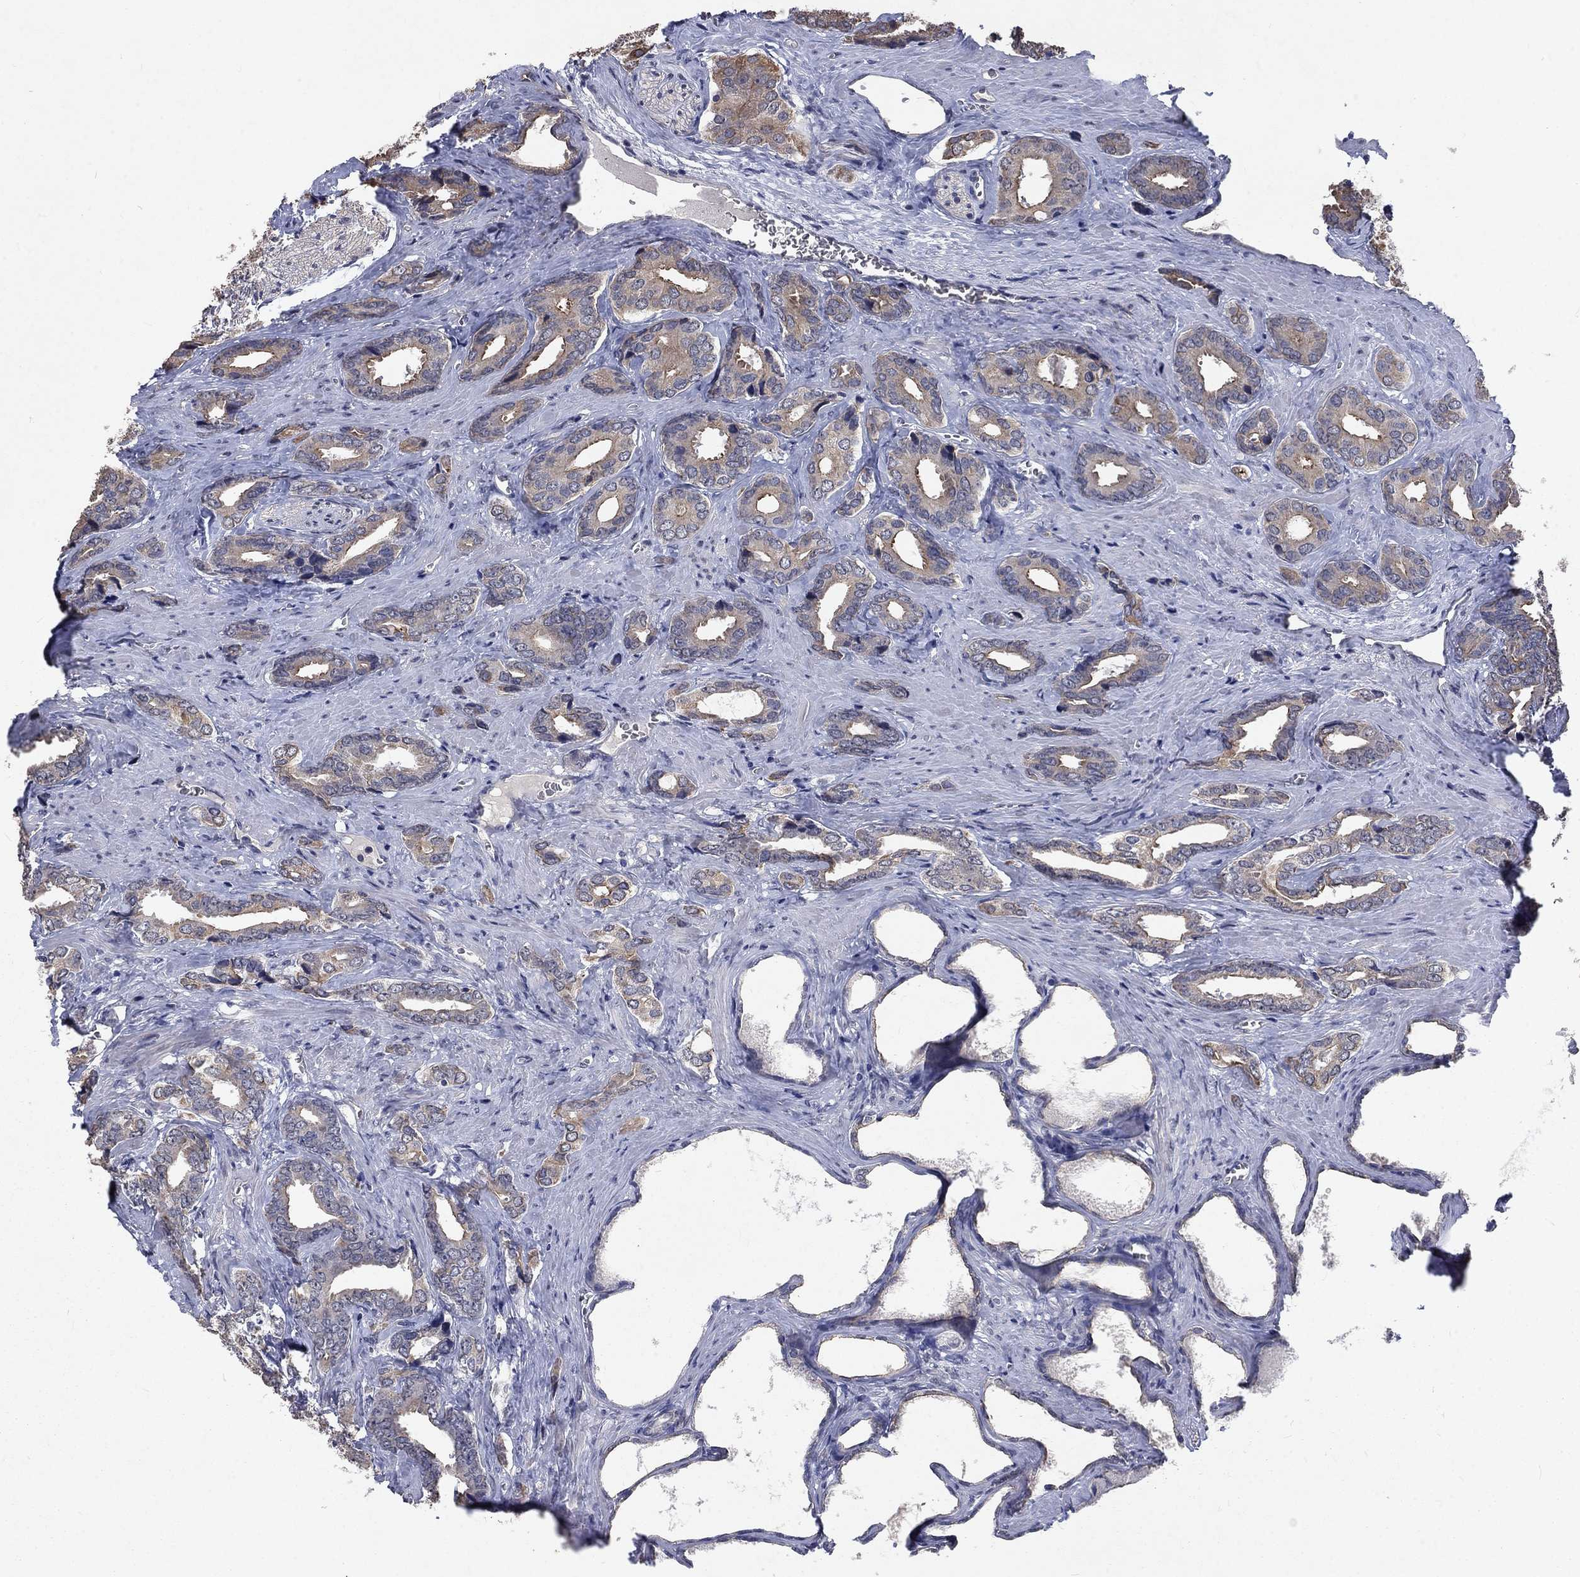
{"staining": {"intensity": "weak", "quantity": "25%-75%", "location": "cytoplasmic/membranous"}, "tissue": "prostate cancer", "cell_type": "Tumor cells", "image_type": "cancer", "snomed": [{"axis": "morphology", "description": "Adenocarcinoma, NOS"}, {"axis": "topography", "description": "Prostate"}], "caption": "Prostate adenocarcinoma stained for a protein reveals weak cytoplasmic/membranous positivity in tumor cells.", "gene": "CHST5", "patient": {"sex": "male", "age": 66}}